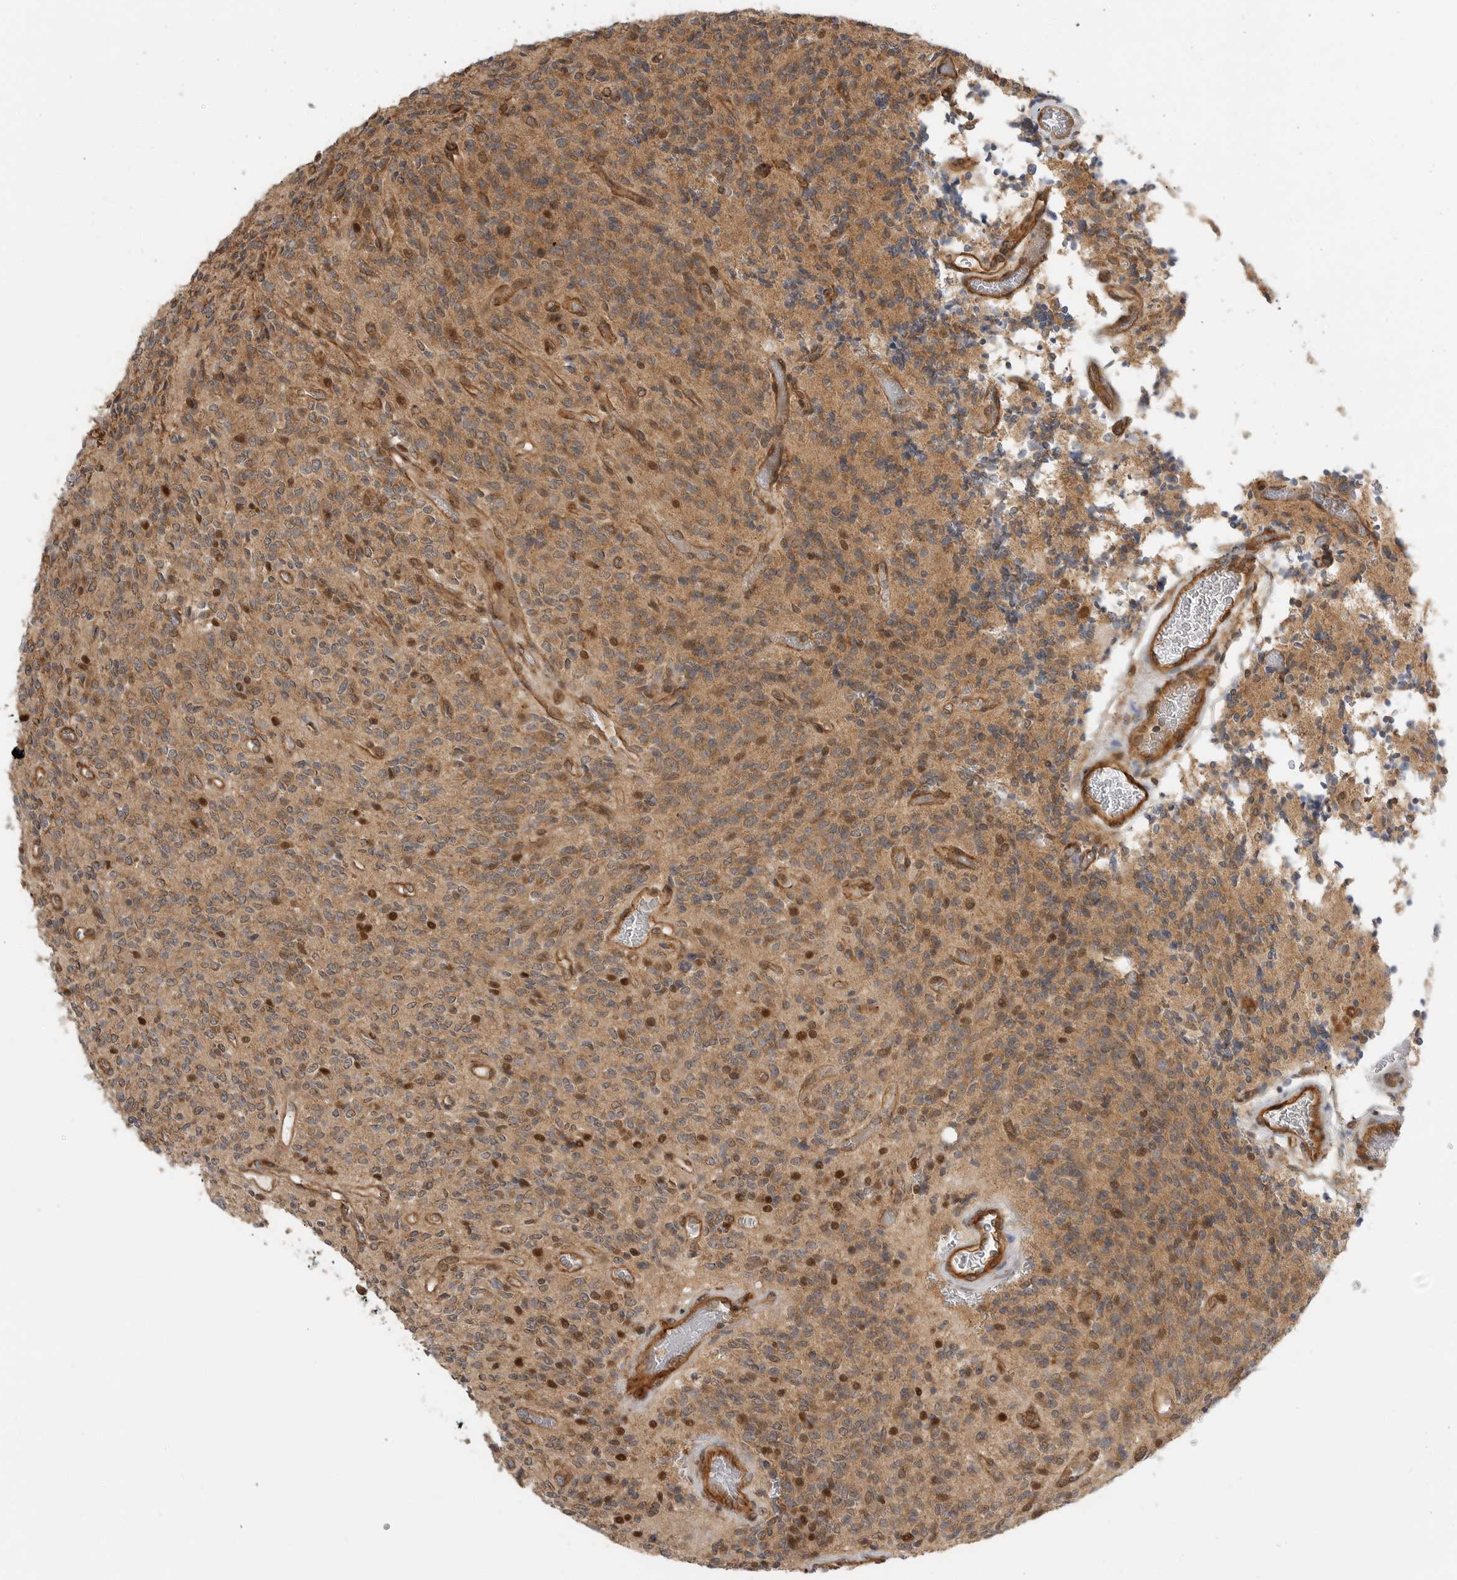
{"staining": {"intensity": "moderate", "quantity": ">75%", "location": "cytoplasmic/membranous,nuclear"}, "tissue": "glioma", "cell_type": "Tumor cells", "image_type": "cancer", "snomed": [{"axis": "morphology", "description": "Glioma, malignant, High grade"}, {"axis": "topography", "description": "Brain"}], "caption": "Brown immunohistochemical staining in glioma displays moderate cytoplasmic/membranous and nuclear positivity in approximately >75% of tumor cells.", "gene": "STRAP", "patient": {"sex": "male", "age": 34}}